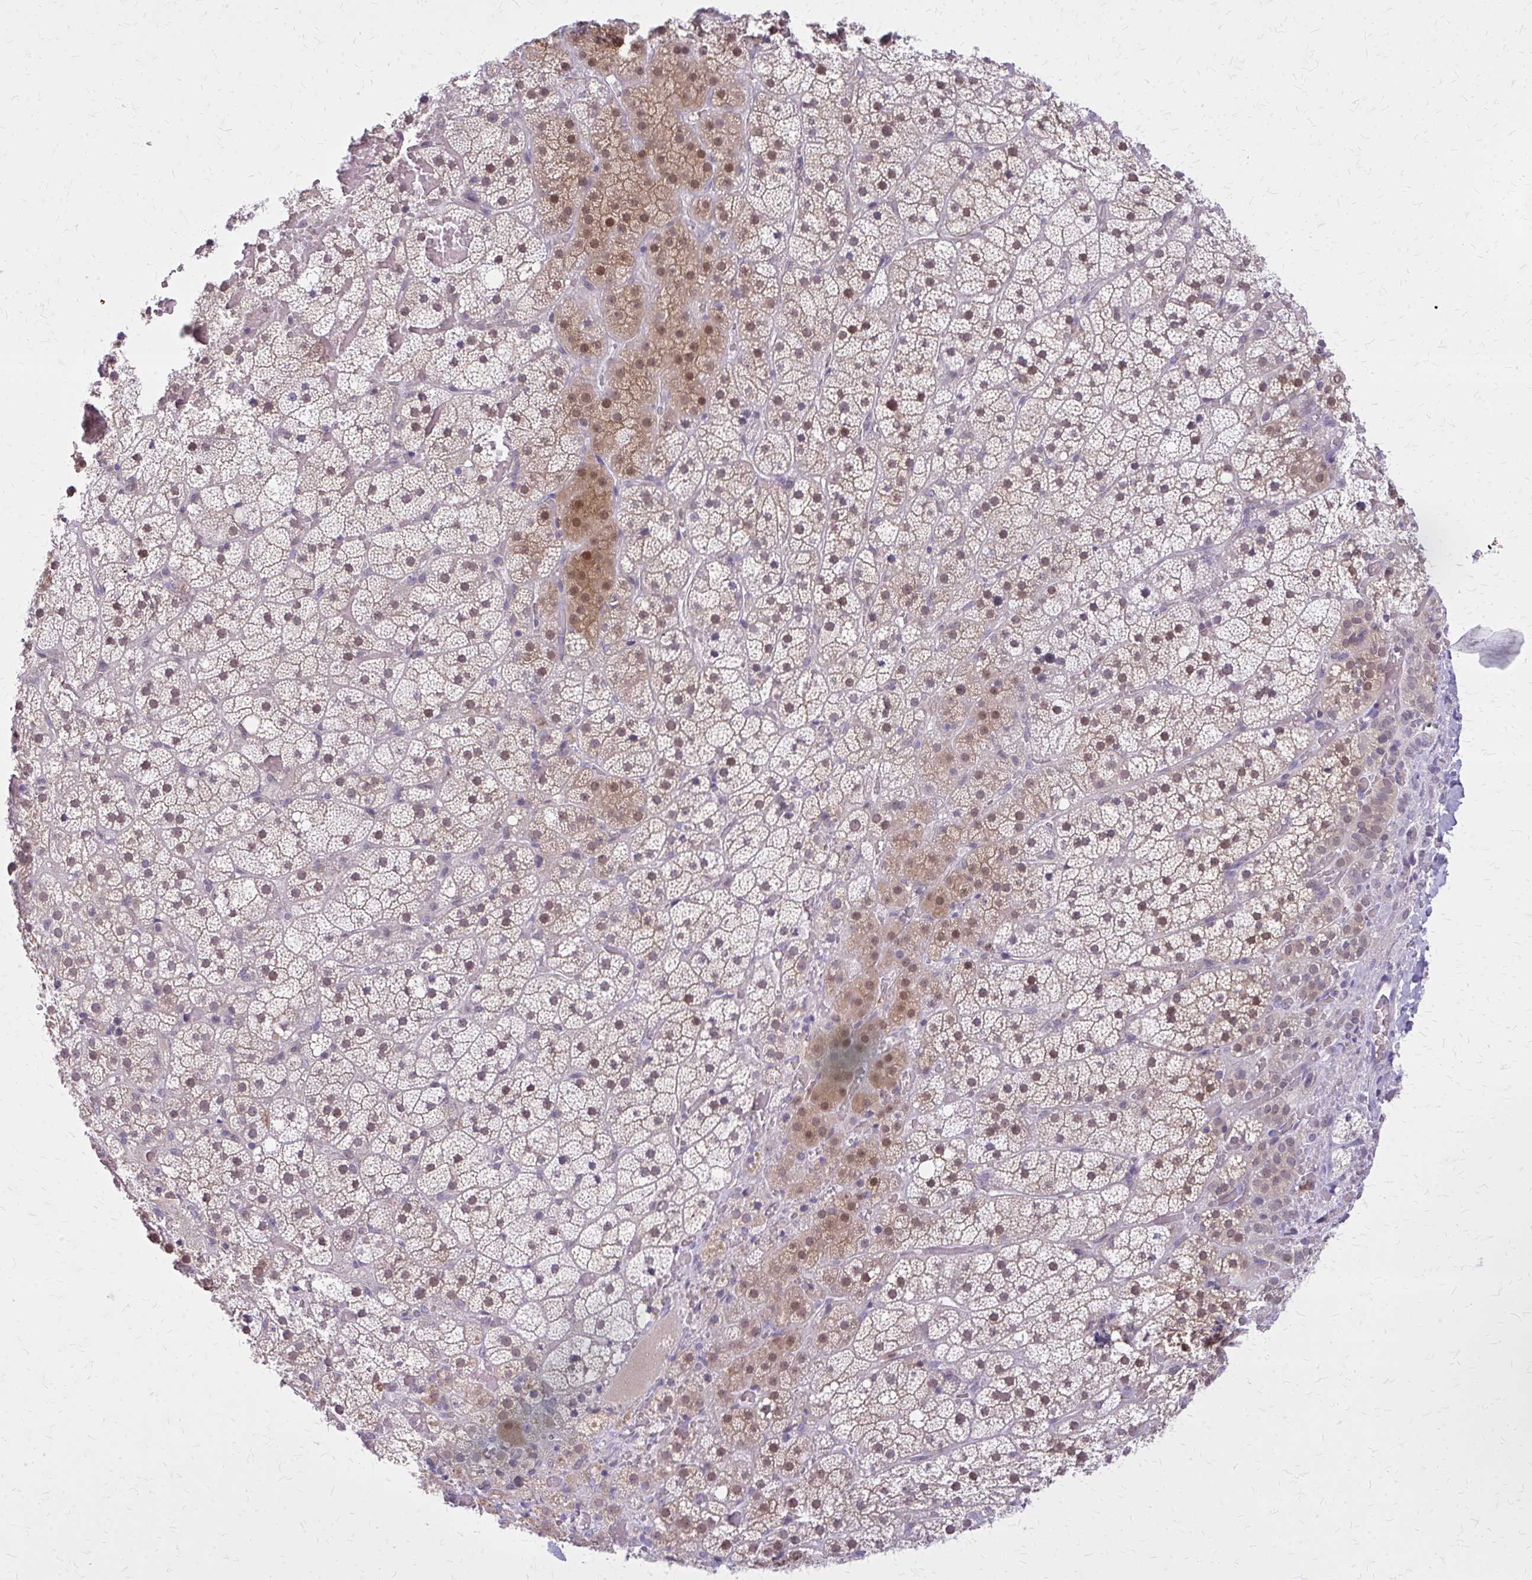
{"staining": {"intensity": "moderate", "quantity": ">75%", "location": "cytoplasmic/membranous,nuclear"}, "tissue": "adrenal gland", "cell_type": "Glandular cells", "image_type": "normal", "snomed": [{"axis": "morphology", "description": "Normal tissue, NOS"}, {"axis": "topography", "description": "Adrenal gland"}], "caption": "Immunohistochemical staining of normal human adrenal gland shows medium levels of moderate cytoplasmic/membranous,nuclear staining in approximately >75% of glandular cells.", "gene": "GLRX", "patient": {"sex": "male", "age": 53}}